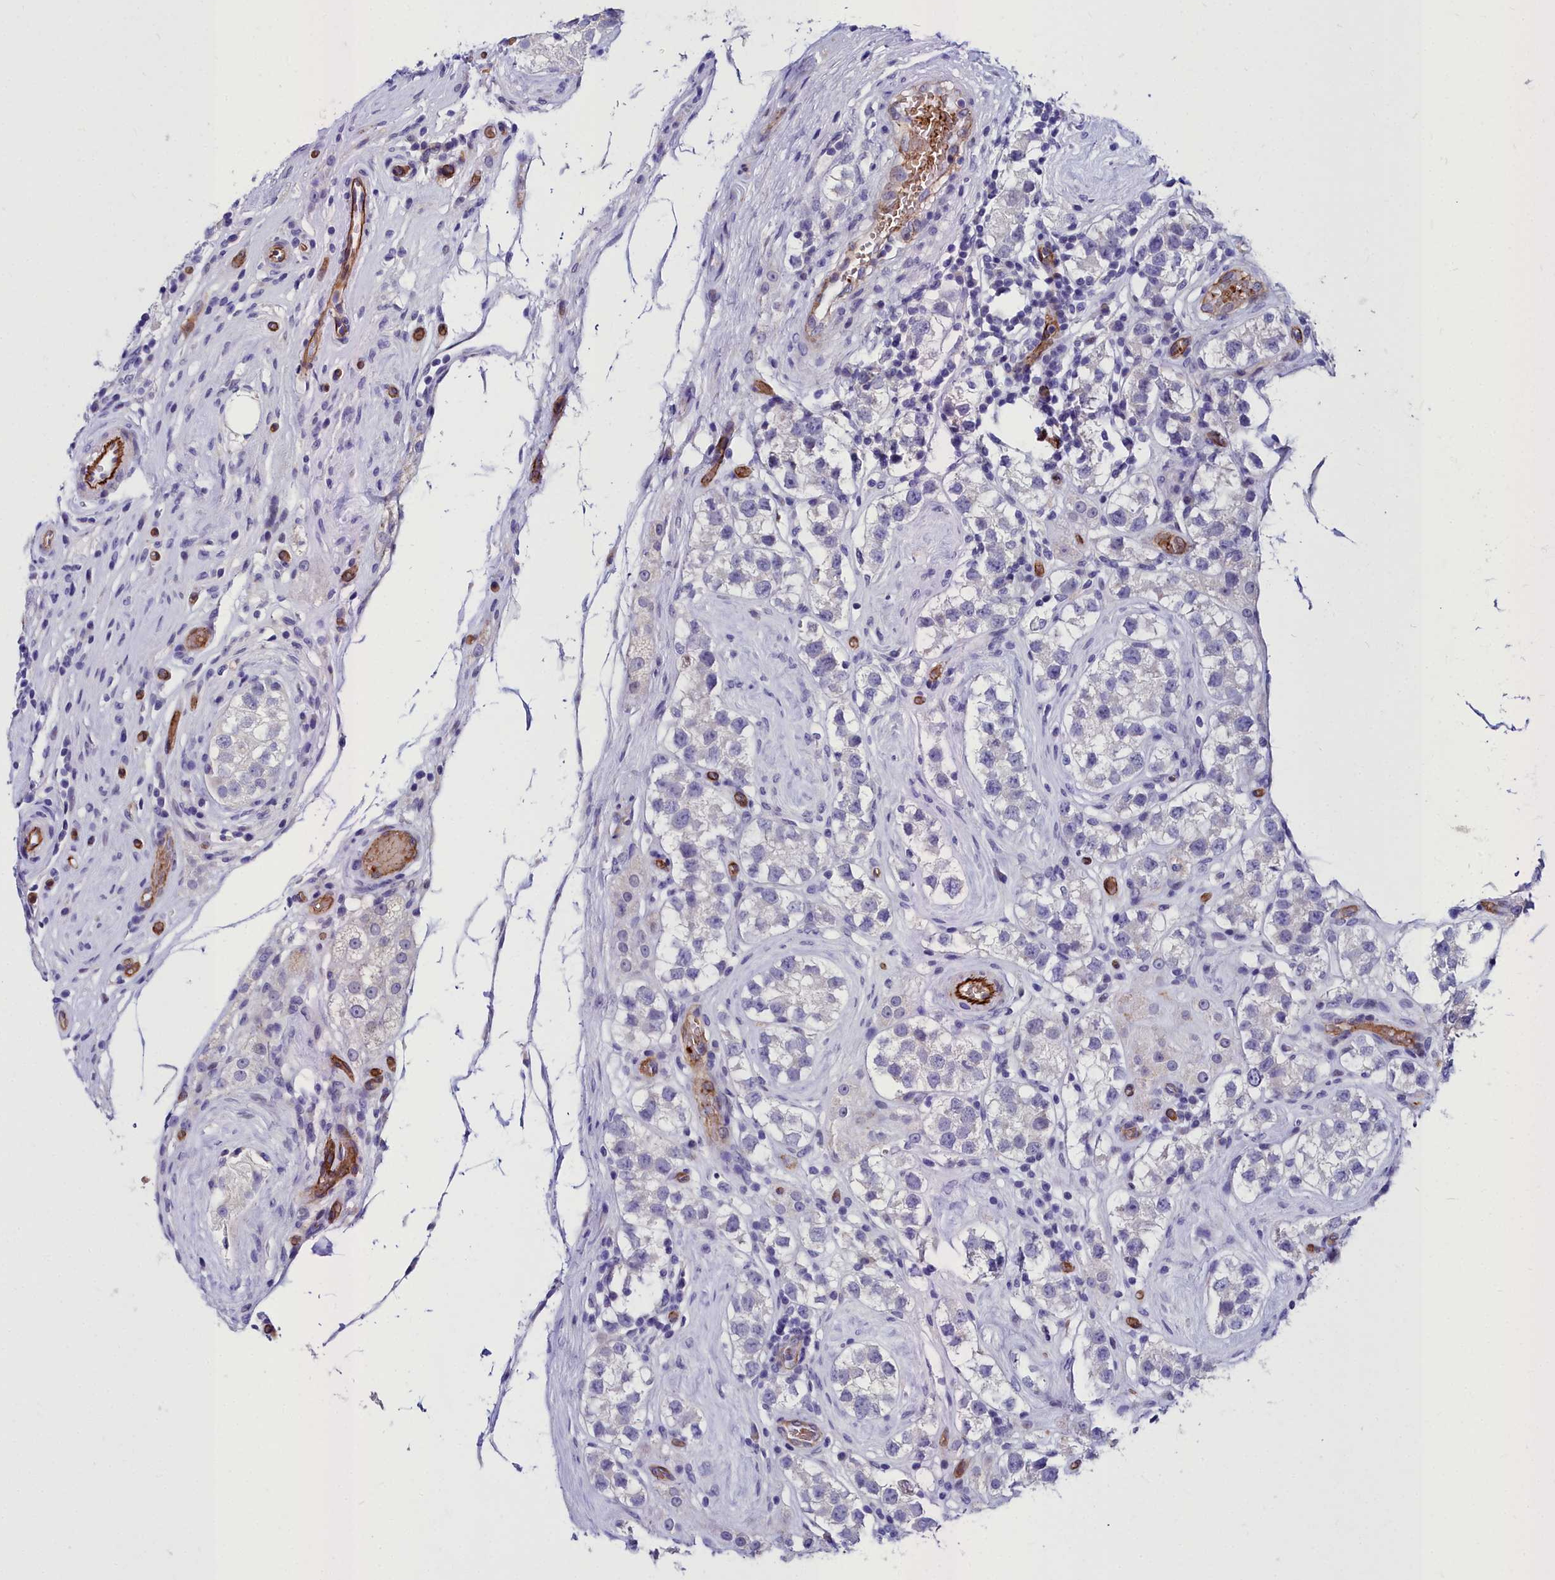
{"staining": {"intensity": "negative", "quantity": "none", "location": "none"}, "tissue": "testis cancer", "cell_type": "Tumor cells", "image_type": "cancer", "snomed": [{"axis": "morphology", "description": "Seminoma, NOS"}, {"axis": "topography", "description": "Testis"}], "caption": "Immunohistochemical staining of testis seminoma exhibits no significant expression in tumor cells. The staining was performed using DAB to visualize the protein expression in brown, while the nuclei were stained in blue with hematoxylin (Magnification: 20x).", "gene": "CYP4F11", "patient": {"sex": "male", "age": 34}}